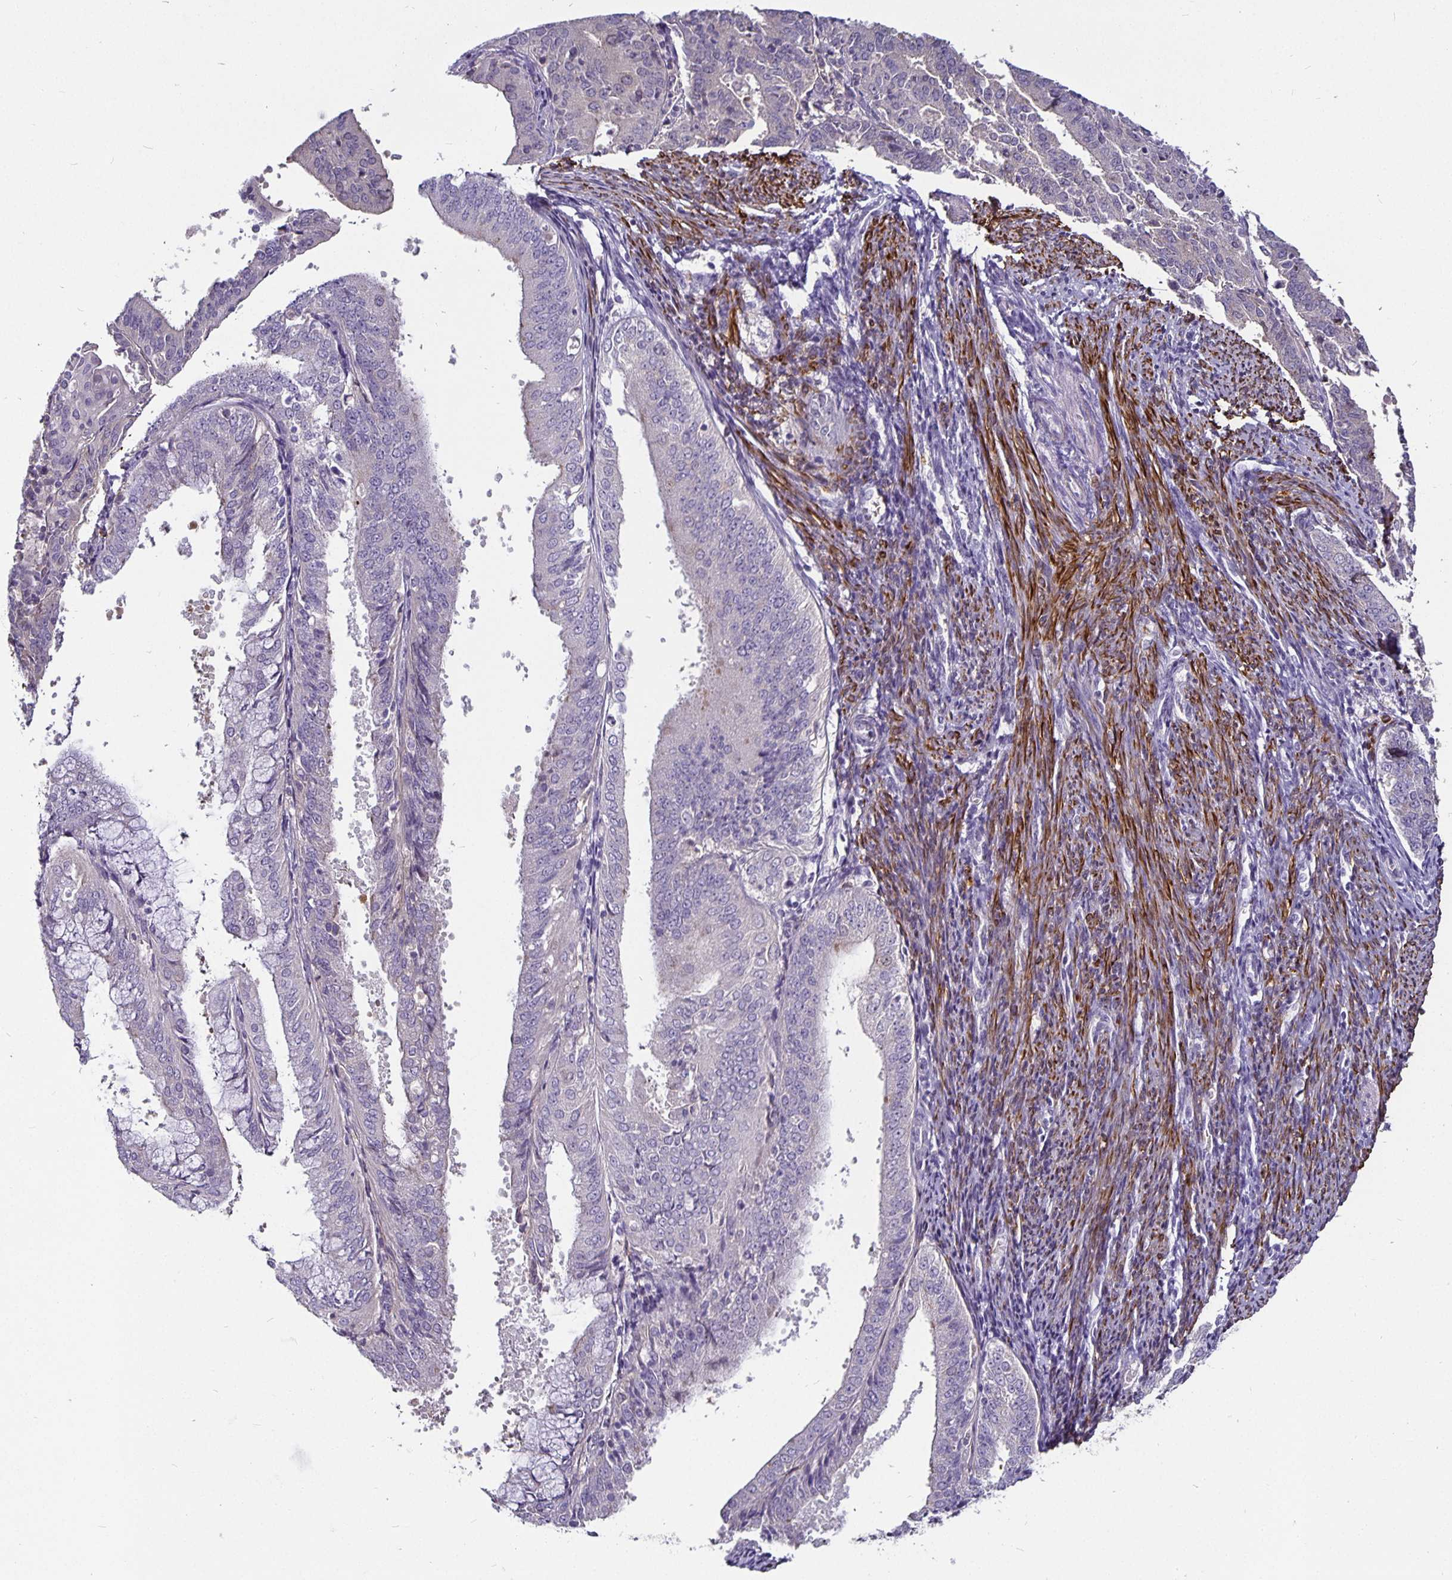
{"staining": {"intensity": "negative", "quantity": "none", "location": "none"}, "tissue": "endometrial cancer", "cell_type": "Tumor cells", "image_type": "cancer", "snomed": [{"axis": "morphology", "description": "Adenocarcinoma, NOS"}, {"axis": "topography", "description": "Endometrium"}], "caption": "Immunohistochemistry of endometrial cancer (adenocarcinoma) demonstrates no expression in tumor cells.", "gene": "CA12", "patient": {"sex": "female", "age": 63}}